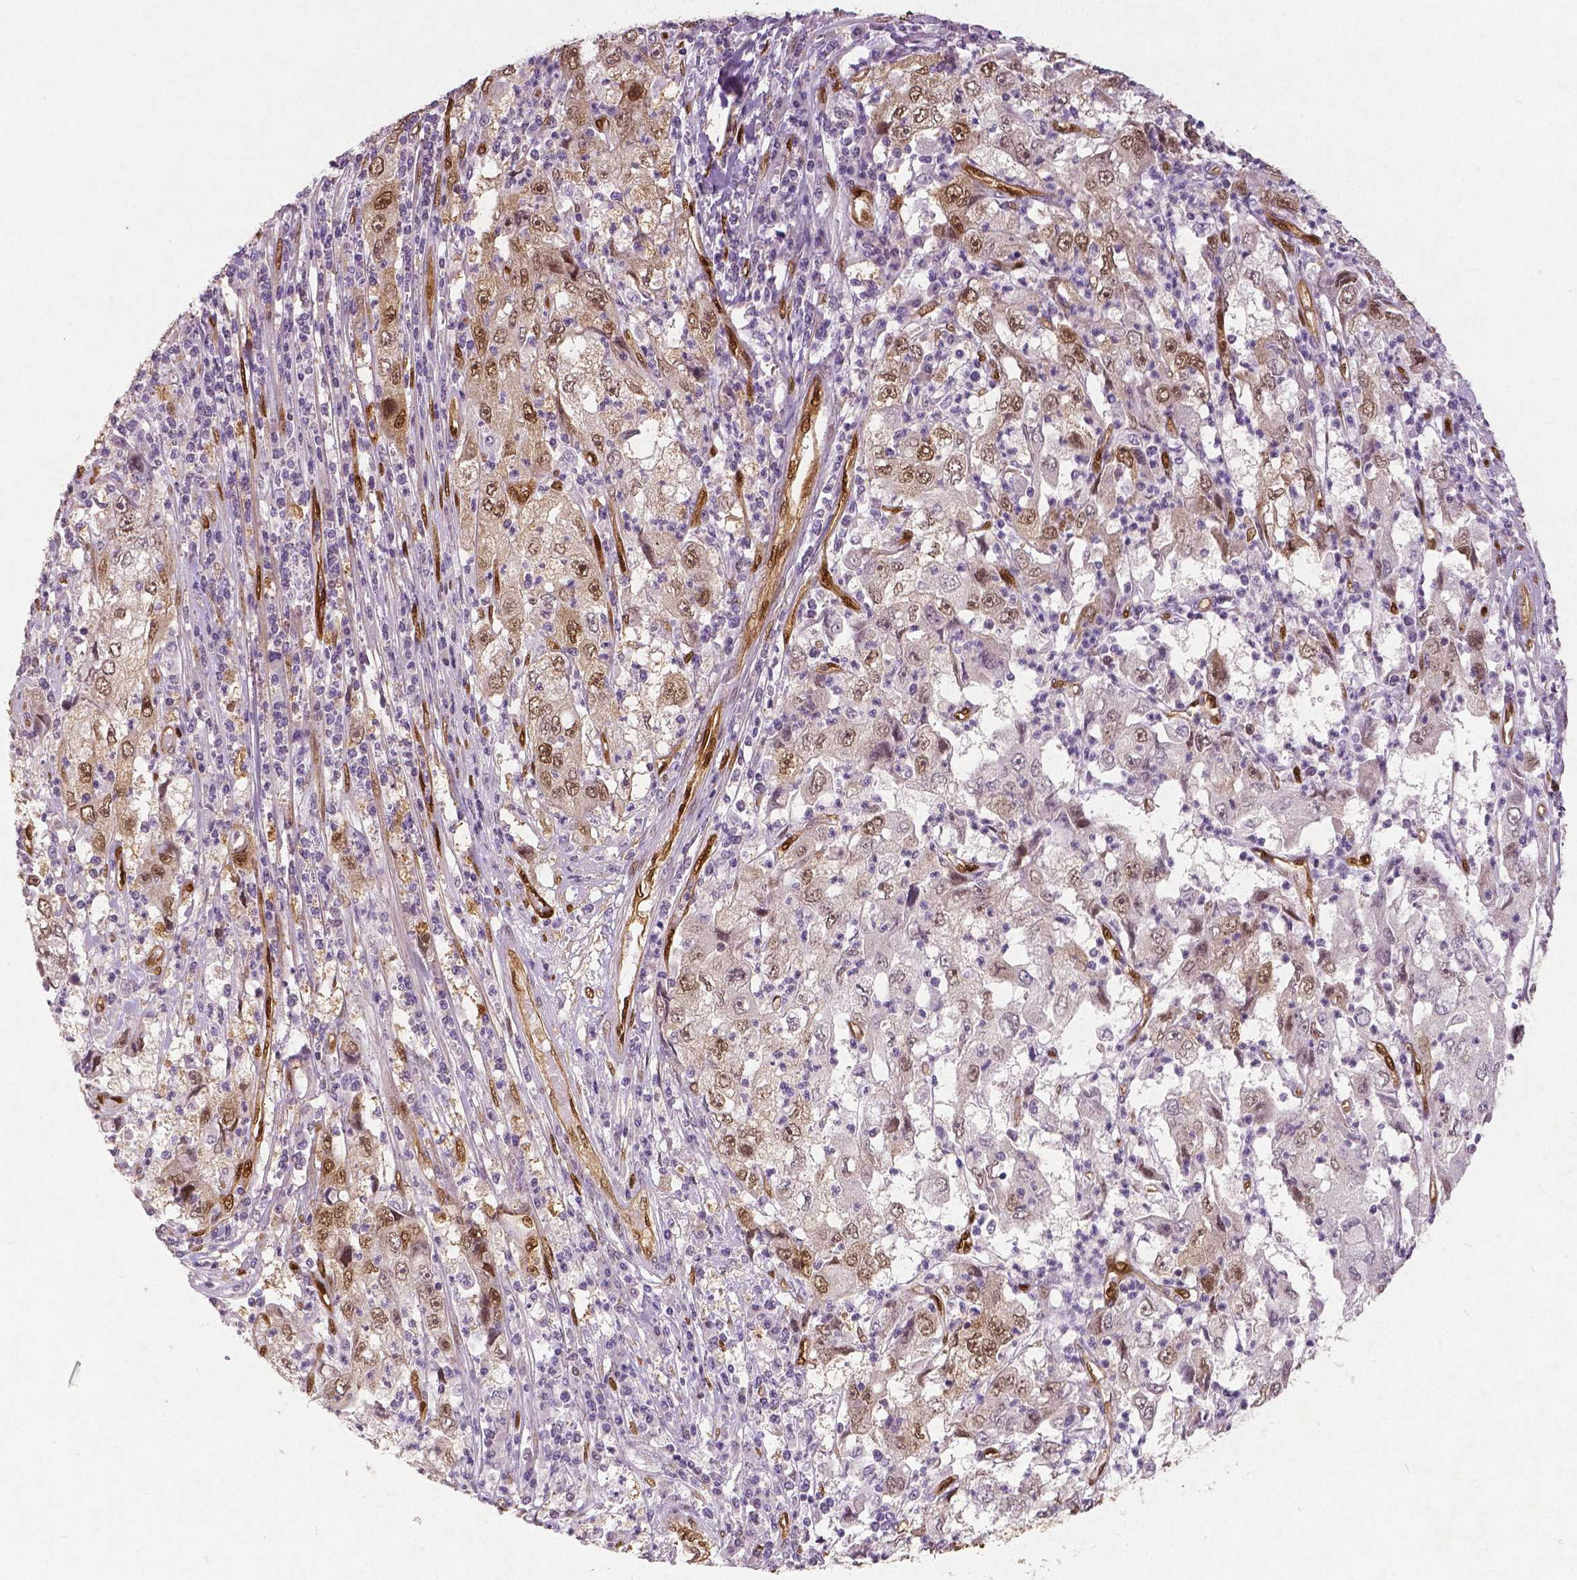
{"staining": {"intensity": "moderate", "quantity": "25%-75%", "location": "cytoplasmic/membranous,nuclear"}, "tissue": "cervical cancer", "cell_type": "Tumor cells", "image_type": "cancer", "snomed": [{"axis": "morphology", "description": "Squamous cell carcinoma, NOS"}, {"axis": "topography", "description": "Cervix"}], "caption": "A brown stain shows moderate cytoplasmic/membranous and nuclear staining of a protein in human cervical cancer tumor cells. (DAB = brown stain, brightfield microscopy at high magnification).", "gene": "WWTR1", "patient": {"sex": "female", "age": 36}}